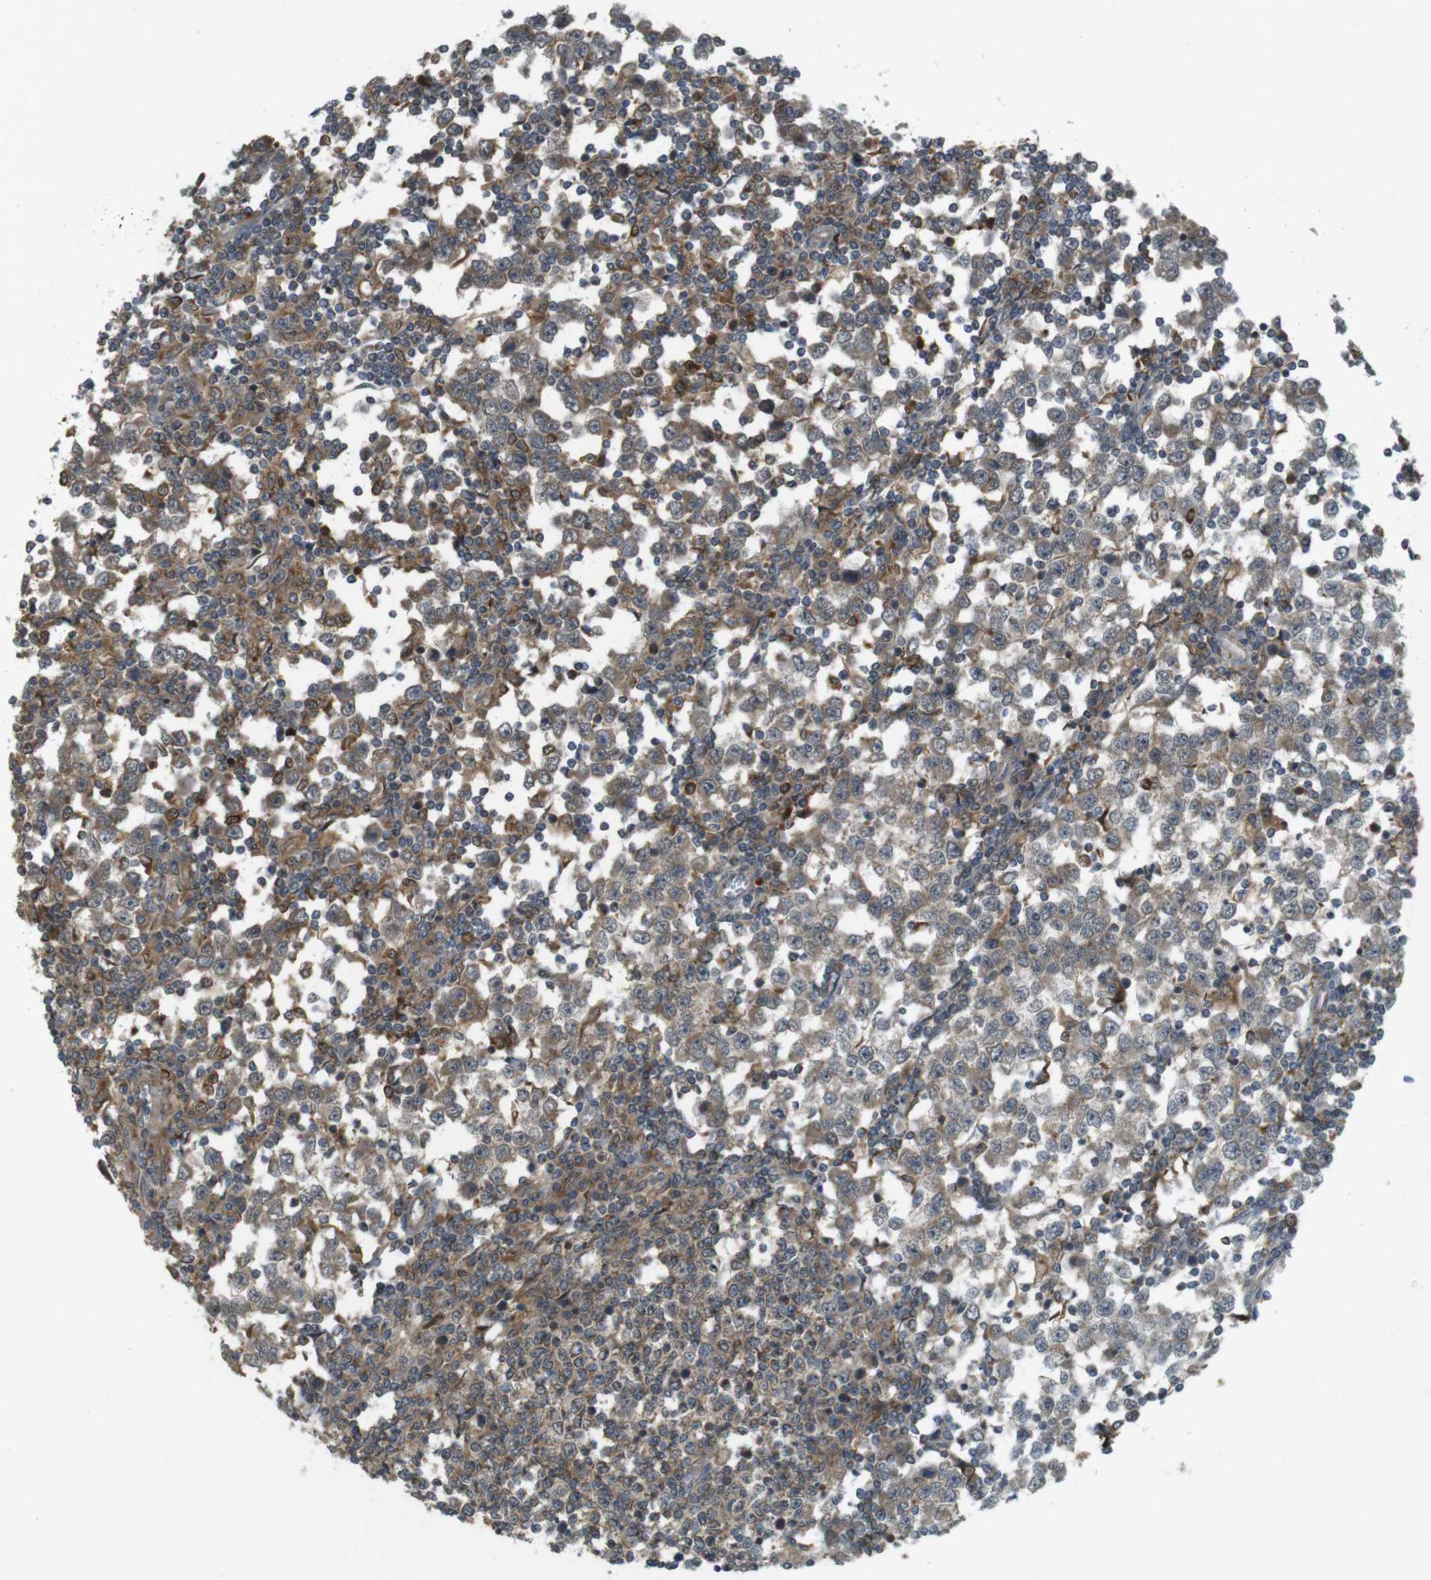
{"staining": {"intensity": "moderate", "quantity": "25%-75%", "location": "cytoplasmic/membranous"}, "tissue": "testis cancer", "cell_type": "Tumor cells", "image_type": "cancer", "snomed": [{"axis": "morphology", "description": "Seminoma, NOS"}, {"axis": "topography", "description": "Testis"}], "caption": "High-magnification brightfield microscopy of testis cancer stained with DAB (brown) and counterstained with hematoxylin (blue). tumor cells exhibit moderate cytoplasmic/membranous positivity is appreciated in about25%-75% of cells.", "gene": "RNF130", "patient": {"sex": "male", "age": 65}}